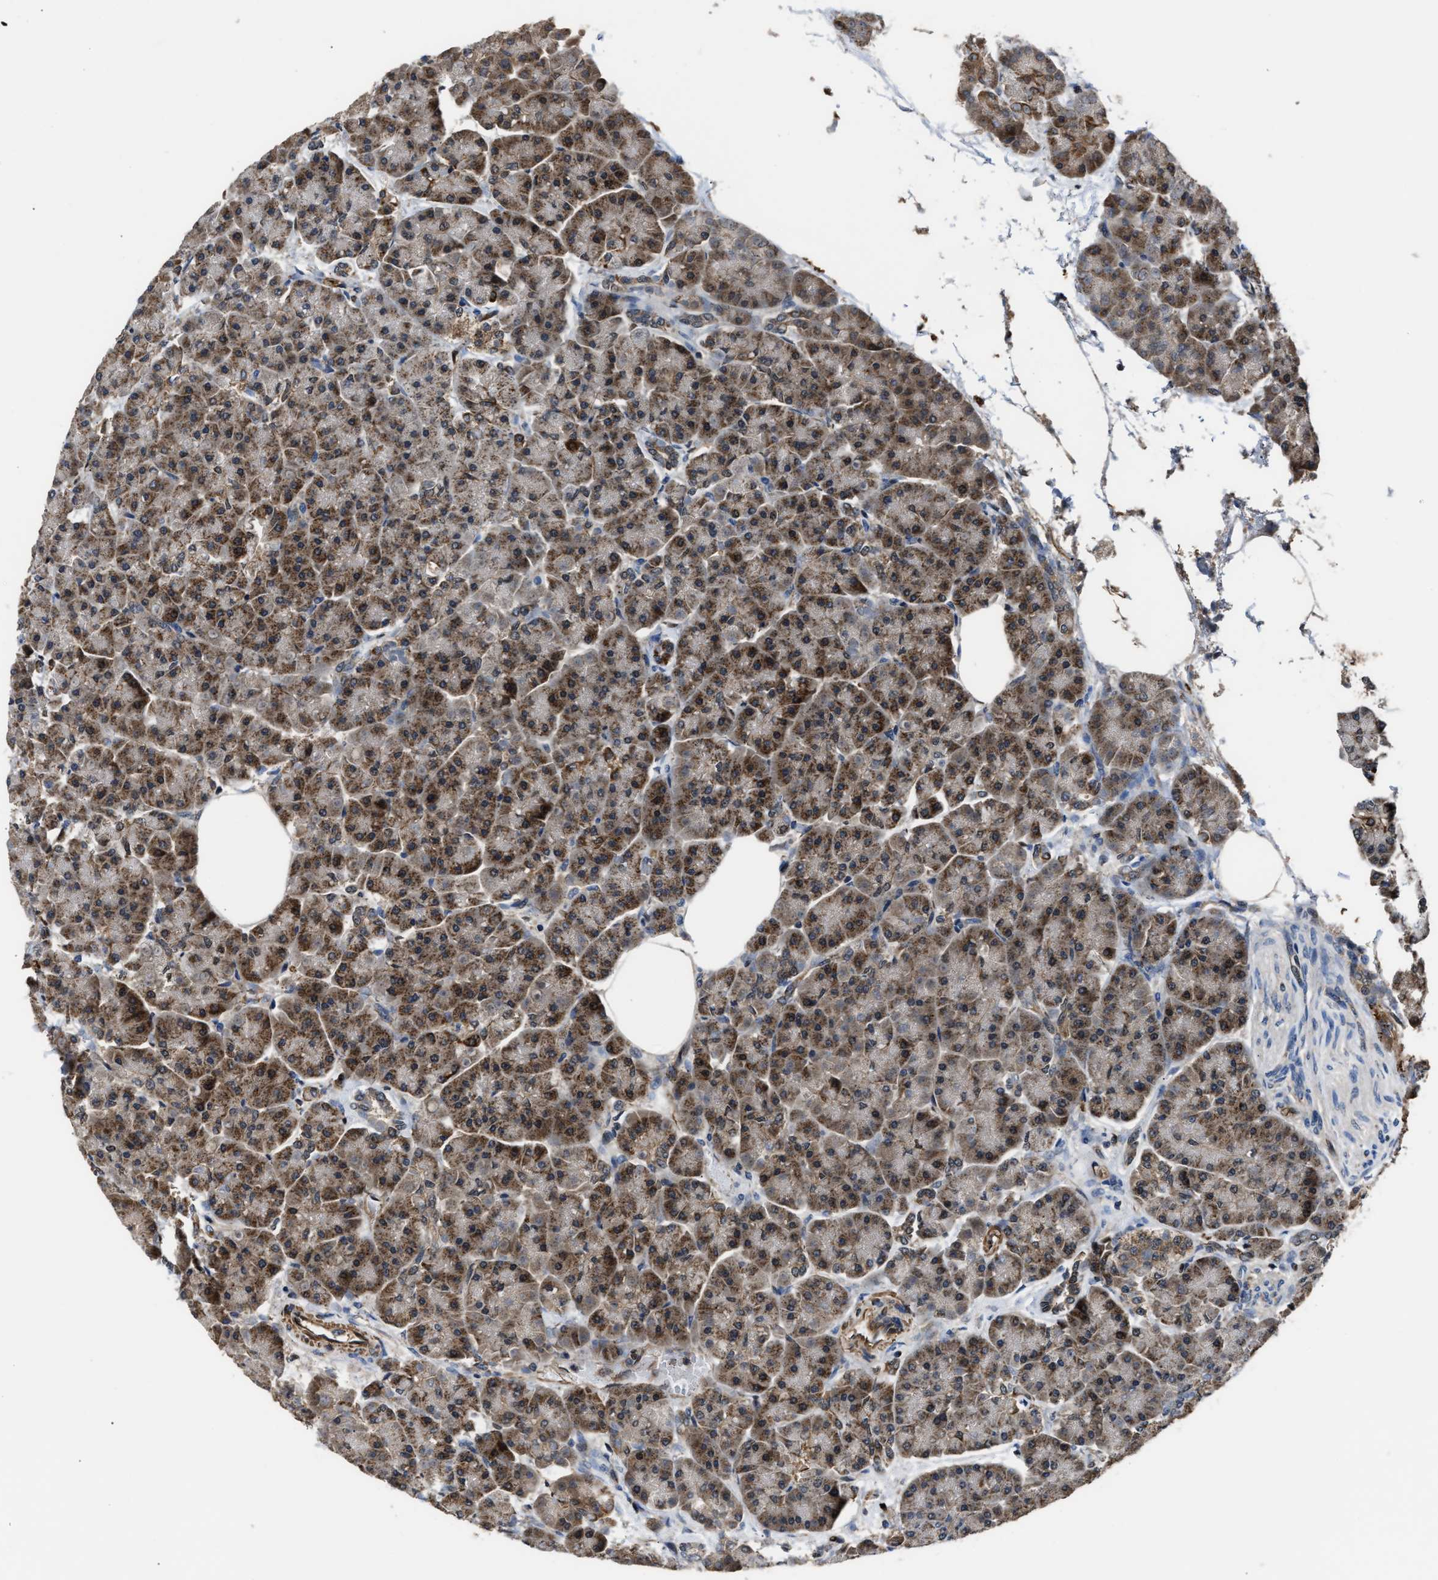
{"staining": {"intensity": "strong", "quantity": ">75%", "location": "cytoplasmic/membranous,nuclear"}, "tissue": "pancreas", "cell_type": "Exocrine glandular cells", "image_type": "normal", "snomed": [{"axis": "morphology", "description": "Normal tissue, NOS"}, {"axis": "topography", "description": "Pancreas"}], "caption": "This is a histology image of immunohistochemistry (IHC) staining of benign pancreas, which shows strong staining in the cytoplasmic/membranous,nuclear of exocrine glandular cells.", "gene": "PPA1", "patient": {"sex": "female", "age": 70}}